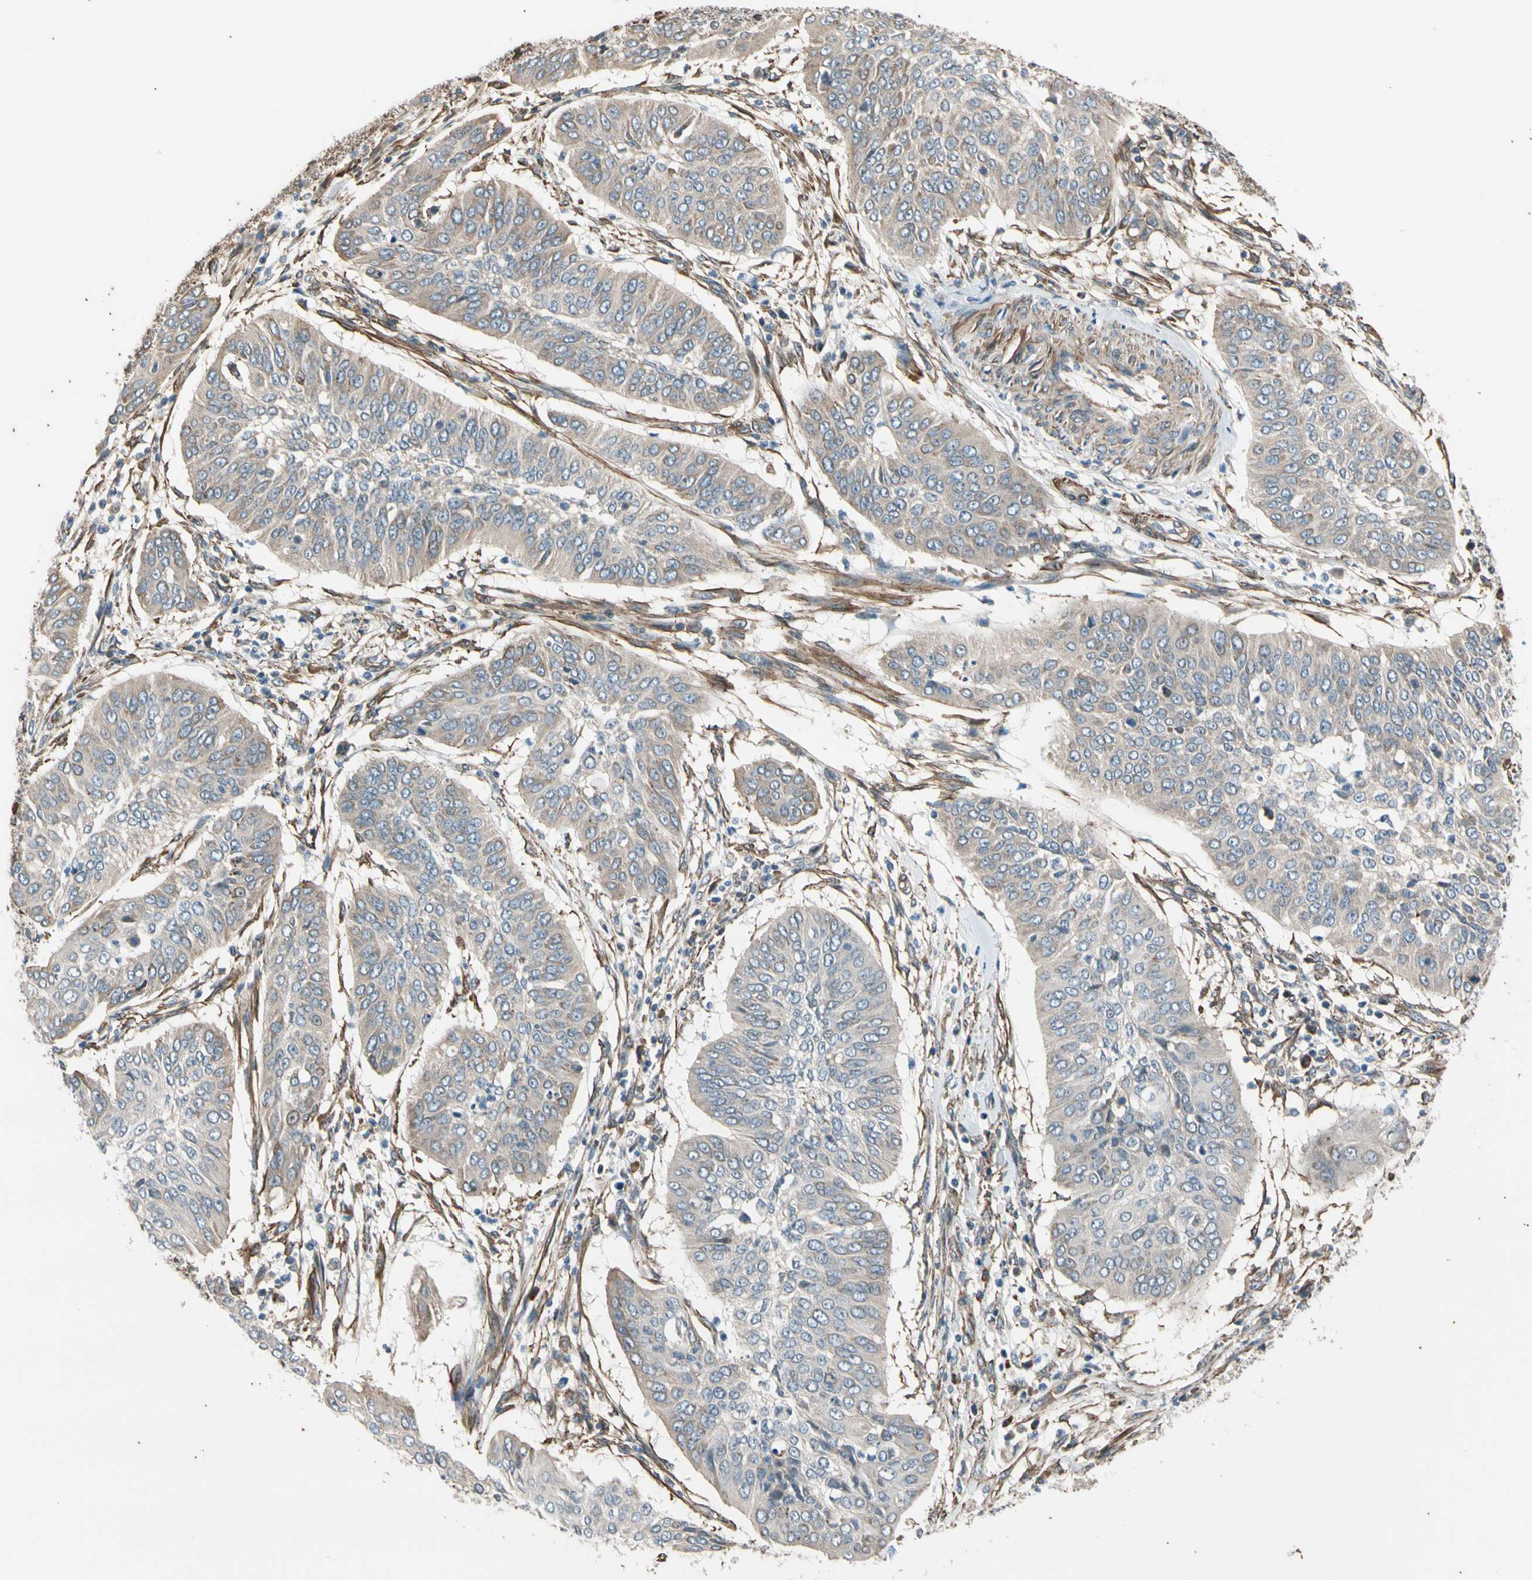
{"staining": {"intensity": "weak", "quantity": ">75%", "location": "cytoplasmic/membranous"}, "tissue": "cervical cancer", "cell_type": "Tumor cells", "image_type": "cancer", "snomed": [{"axis": "morphology", "description": "Normal tissue, NOS"}, {"axis": "morphology", "description": "Squamous cell carcinoma, NOS"}, {"axis": "topography", "description": "Cervix"}], "caption": "Protein staining of cervical squamous cell carcinoma tissue demonstrates weak cytoplasmic/membranous expression in approximately >75% of tumor cells. Using DAB (3,3'-diaminobenzidine) (brown) and hematoxylin (blue) stains, captured at high magnification using brightfield microscopy.", "gene": "LIMK2", "patient": {"sex": "female", "age": 39}}